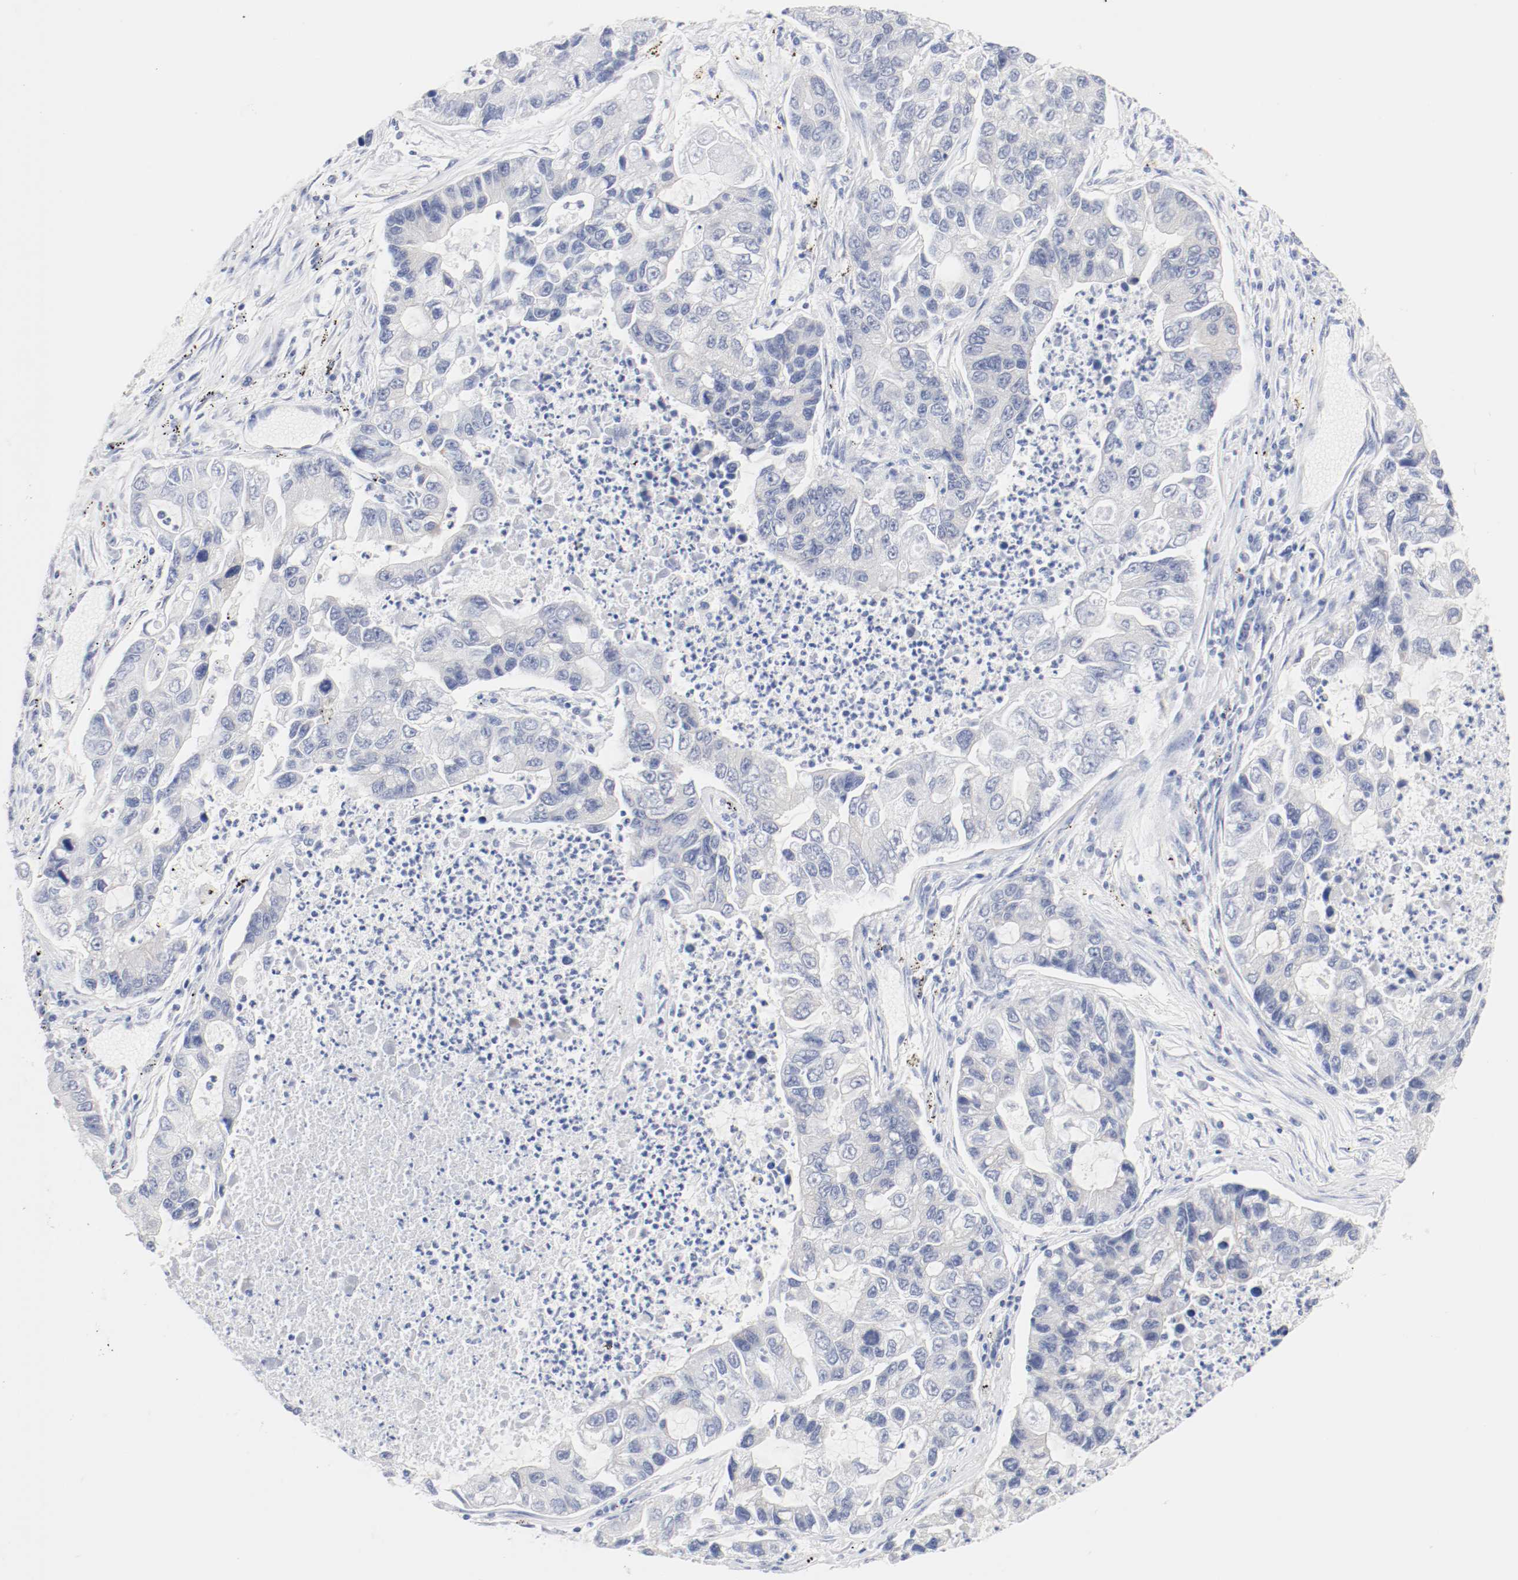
{"staining": {"intensity": "negative", "quantity": "none", "location": "none"}, "tissue": "lung cancer", "cell_type": "Tumor cells", "image_type": "cancer", "snomed": [{"axis": "morphology", "description": "Adenocarcinoma, NOS"}, {"axis": "topography", "description": "Lung"}], "caption": "An immunohistochemistry micrograph of lung cancer is shown. There is no staining in tumor cells of lung cancer.", "gene": "HOMER1", "patient": {"sex": "female", "age": 51}}